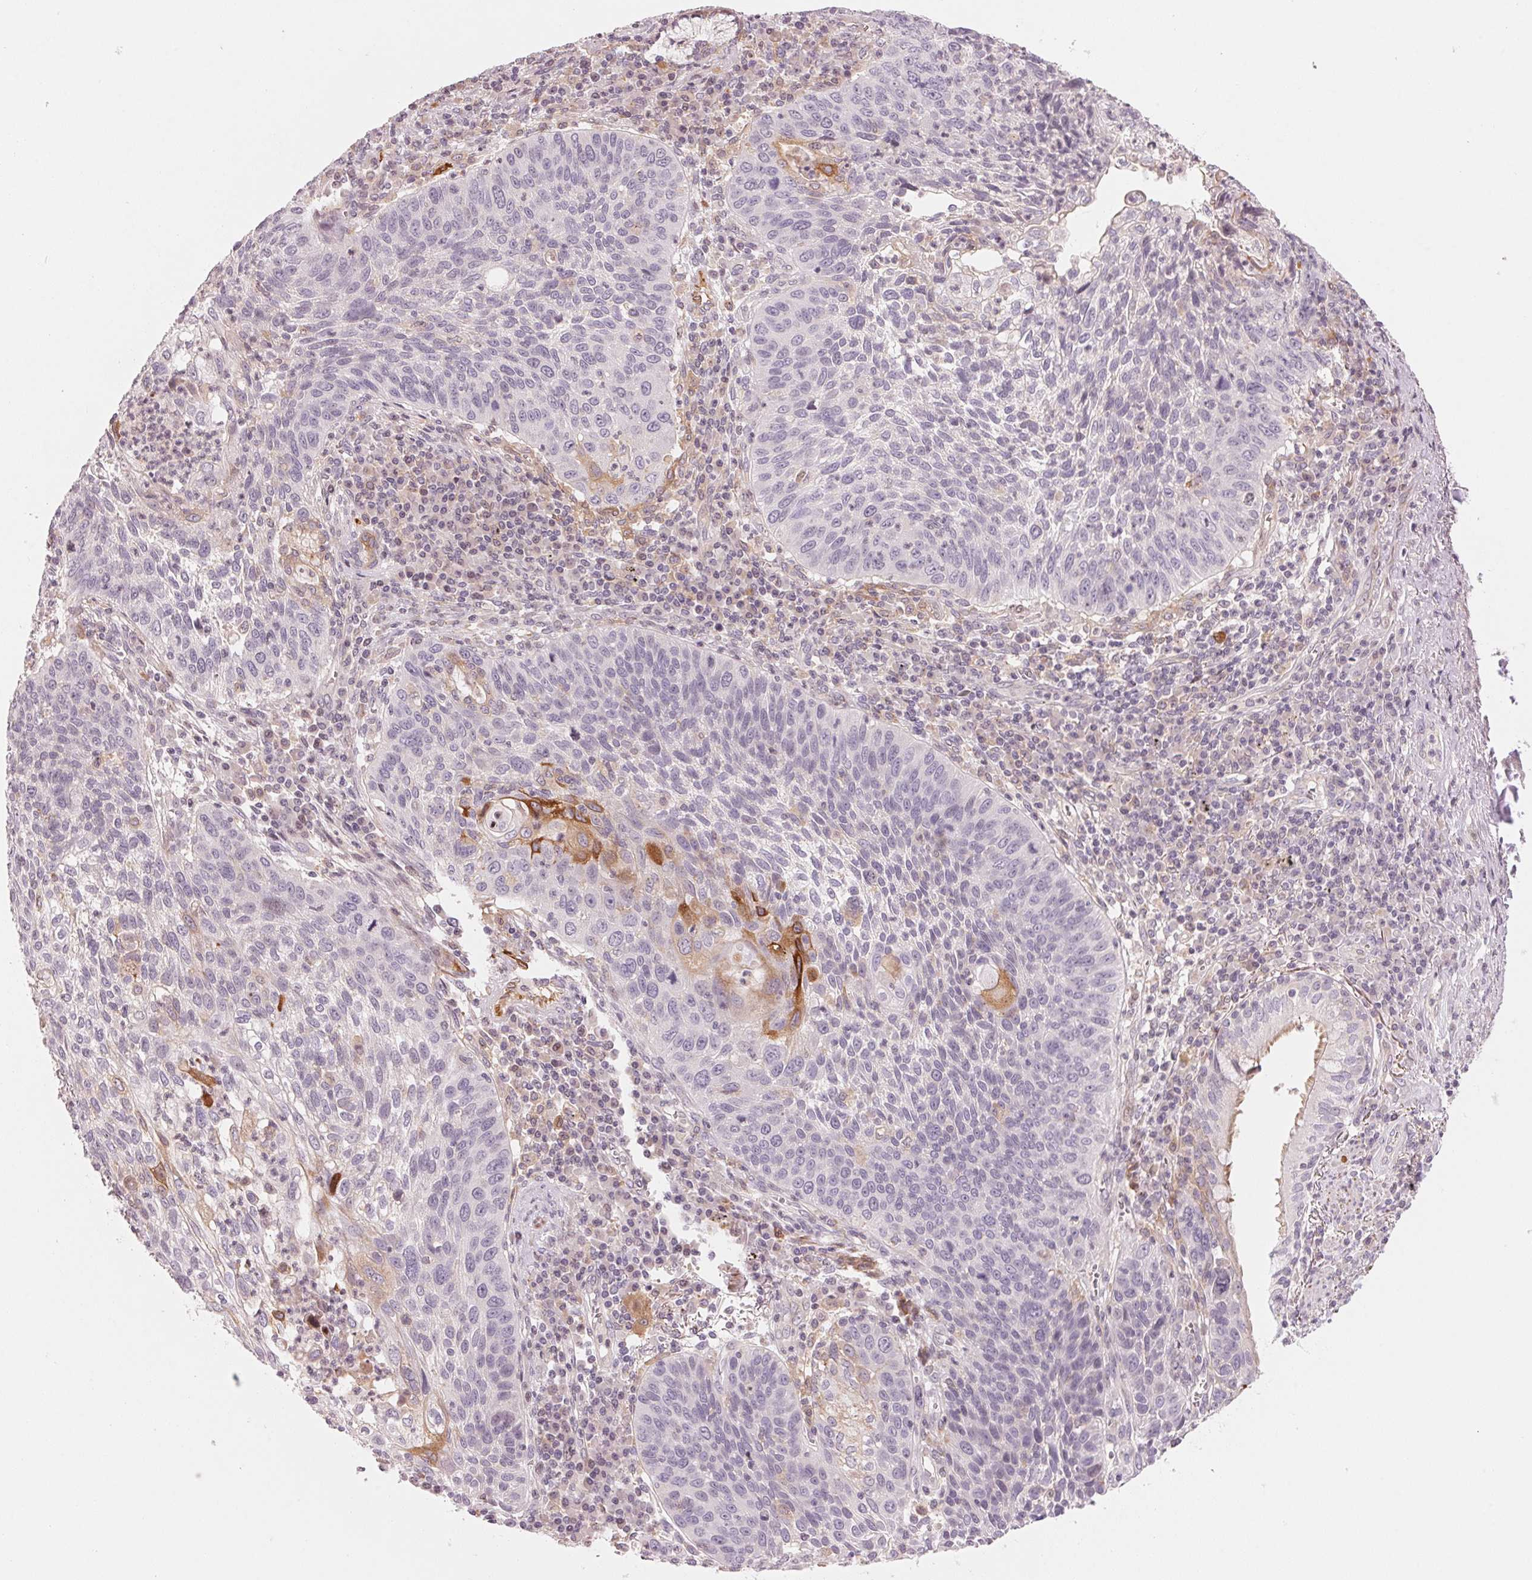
{"staining": {"intensity": "strong", "quantity": "<25%", "location": "cytoplasmic/membranous"}, "tissue": "lung cancer", "cell_type": "Tumor cells", "image_type": "cancer", "snomed": [{"axis": "morphology", "description": "Squamous cell carcinoma, NOS"}, {"axis": "morphology", "description": "Squamous cell carcinoma, metastatic, NOS"}, {"axis": "topography", "description": "Lung"}, {"axis": "topography", "description": "Pleura, NOS"}], "caption": "Strong cytoplasmic/membranous staining for a protein is appreciated in approximately <25% of tumor cells of squamous cell carcinoma (lung) using immunohistochemistry.", "gene": "SLC17A4", "patient": {"sex": "male", "age": 72}}